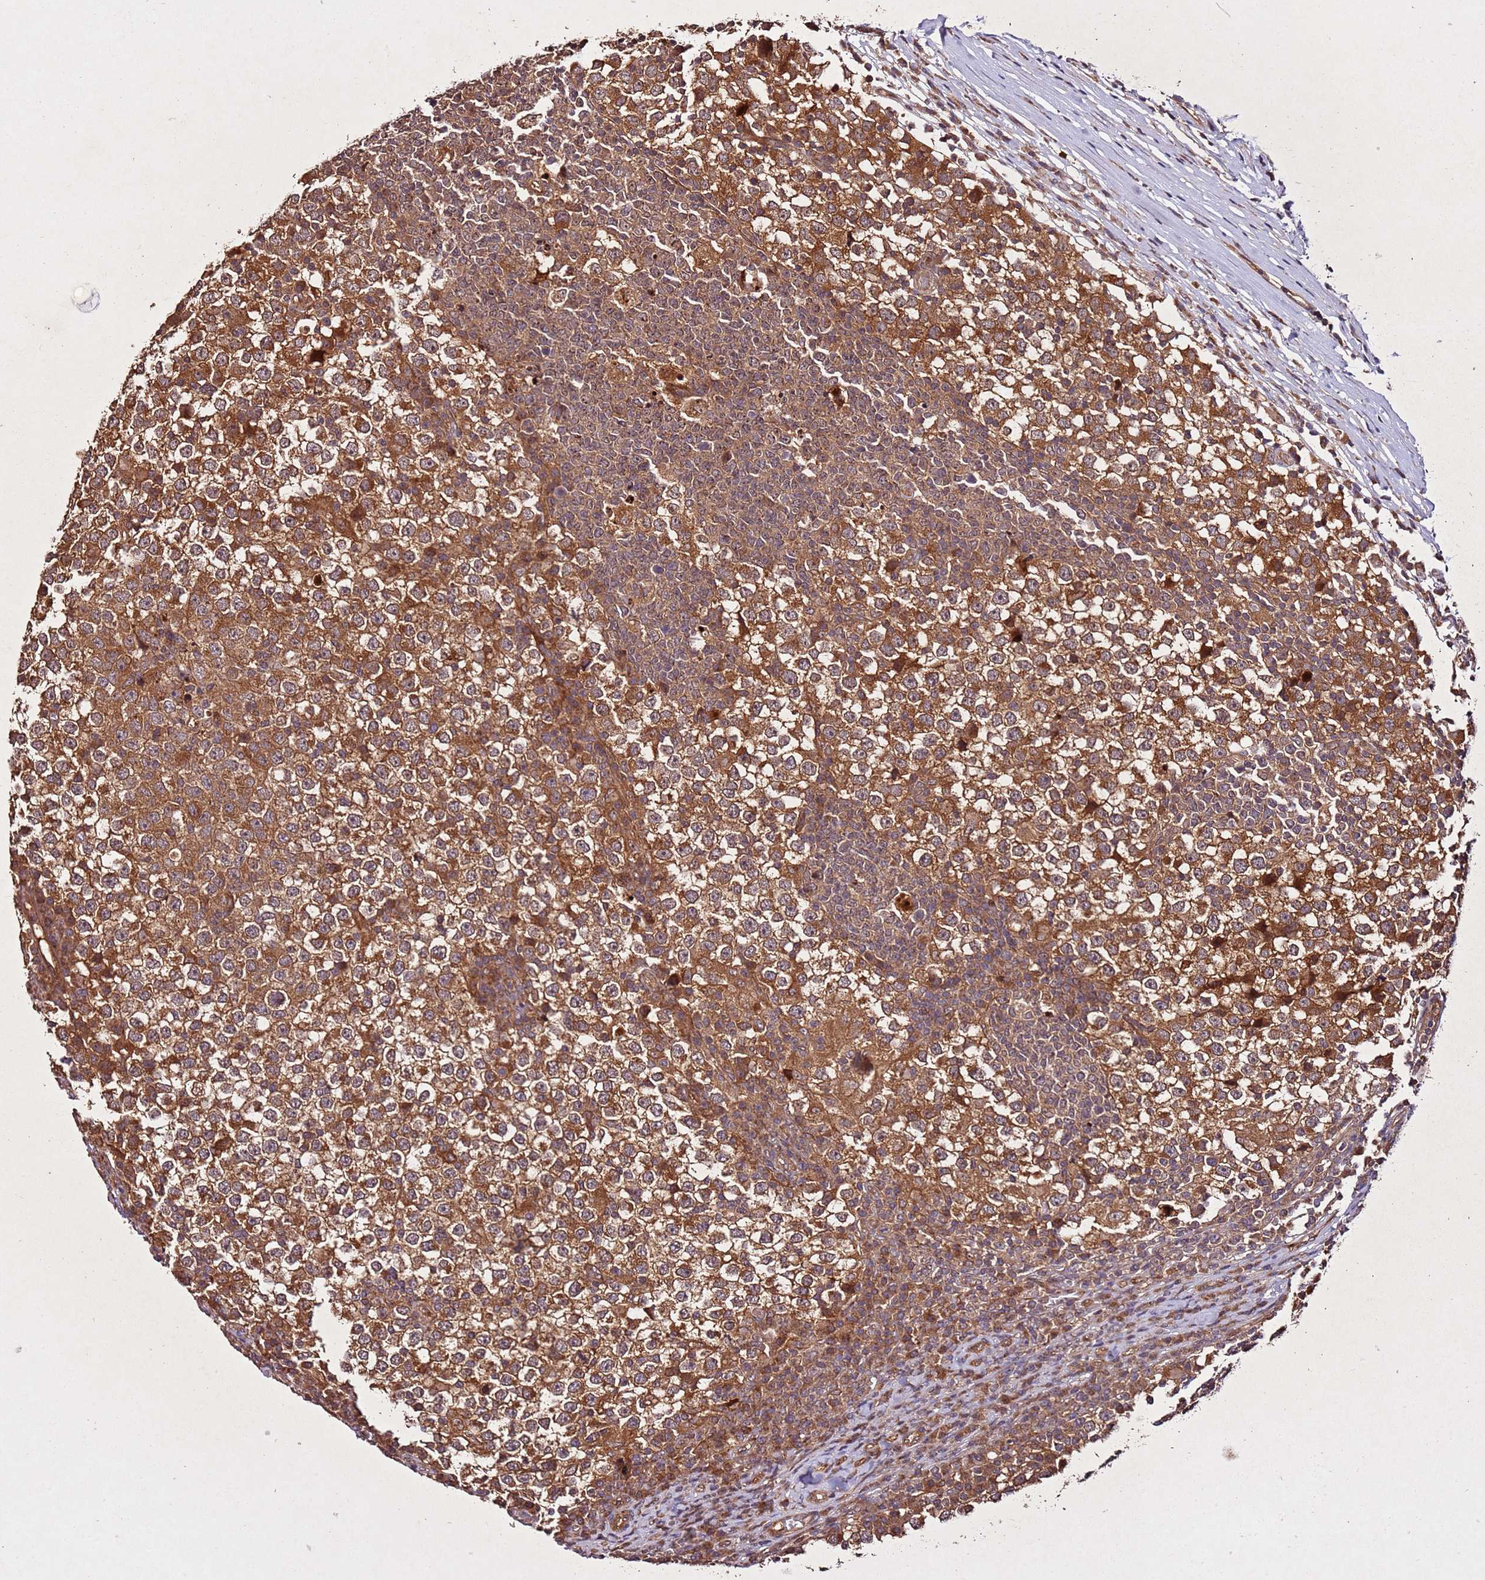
{"staining": {"intensity": "moderate", "quantity": ">75%", "location": "cytoplasmic/membranous"}, "tissue": "testis cancer", "cell_type": "Tumor cells", "image_type": "cancer", "snomed": [{"axis": "morphology", "description": "Seminoma, NOS"}, {"axis": "topography", "description": "Testis"}], "caption": "Tumor cells demonstrate medium levels of moderate cytoplasmic/membranous positivity in approximately >75% of cells in testis cancer (seminoma).", "gene": "PTMA", "patient": {"sex": "male", "age": 65}}